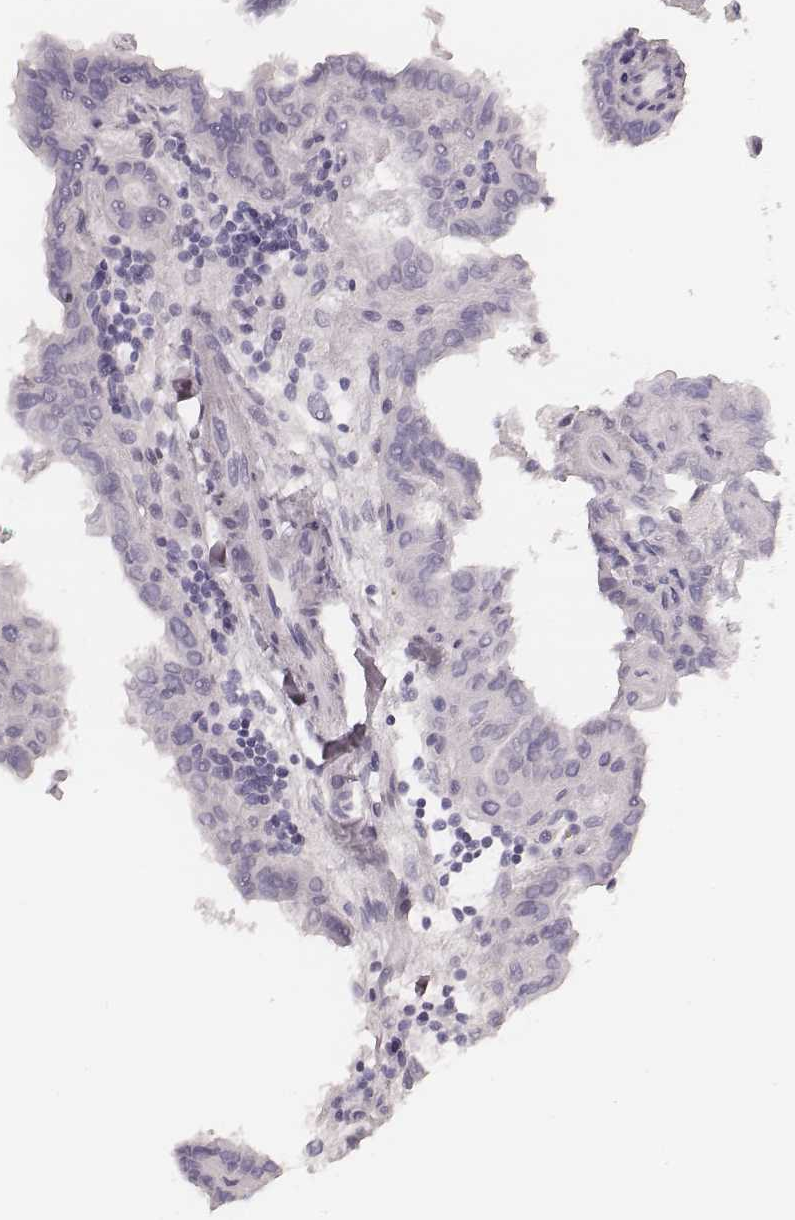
{"staining": {"intensity": "negative", "quantity": "none", "location": "none"}, "tissue": "thyroid cancer", "cell_type": "Tumor cells", "image_type": "cancer", "snomed": [{"axis": "morphology", "description": "Papillary adenocarcinoma, NOS"}, {"axis": "topography", "description": "Thyroid gland"}], "caption": "Immunohistochemical staining of human thyroid cancer (papillary adenocarcinoma) displays no significant staining in tumor cells.", "gene": "MSX1", "patient": {"sex": "female", "age": 46}}